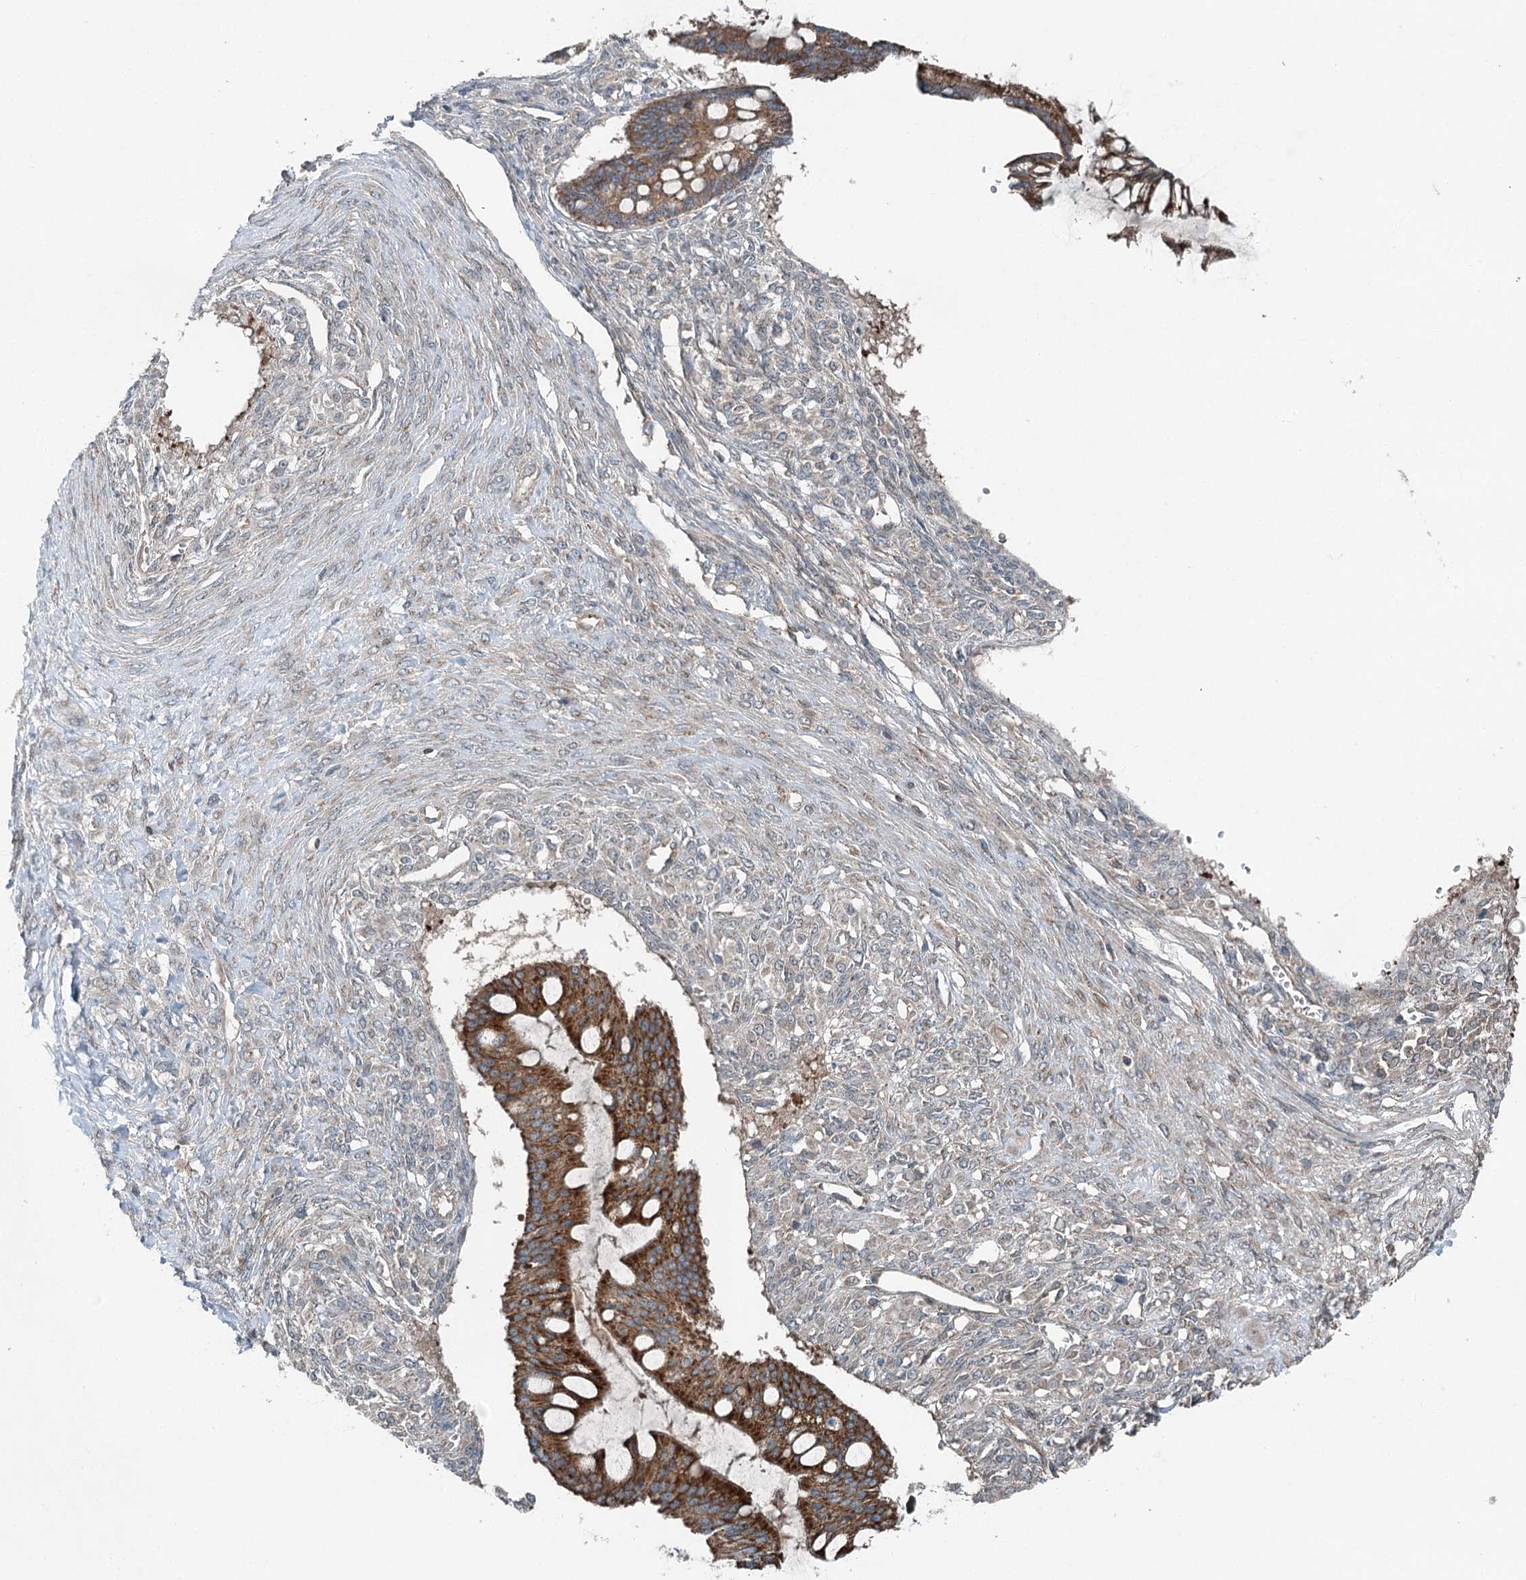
{"staining": {"intensity": "moderate", "quantity": ">75%", "location": "cytoplasmic/membranous"}, "tissue": "ovarian cancer", "cell_type": "Tumor cells", "image_type": "cancer", "snomed": [{"axis": "morphology", "description": "Cystadenocarcinoma, mucinous, NOS"}, {"axis": "topography", "description": "Ovary"}], "caption": "Immunohistochemistry (DAB (3,3'-diaminobenzidine)) staining of ovarian mucinous cystadenocarcinoma exhibits moderate cytoplasmic/membranous protein positivity in about >75% of tumor cells.", "gene": "SKIC3", "patient": {"sex": "female", "age": 73}}